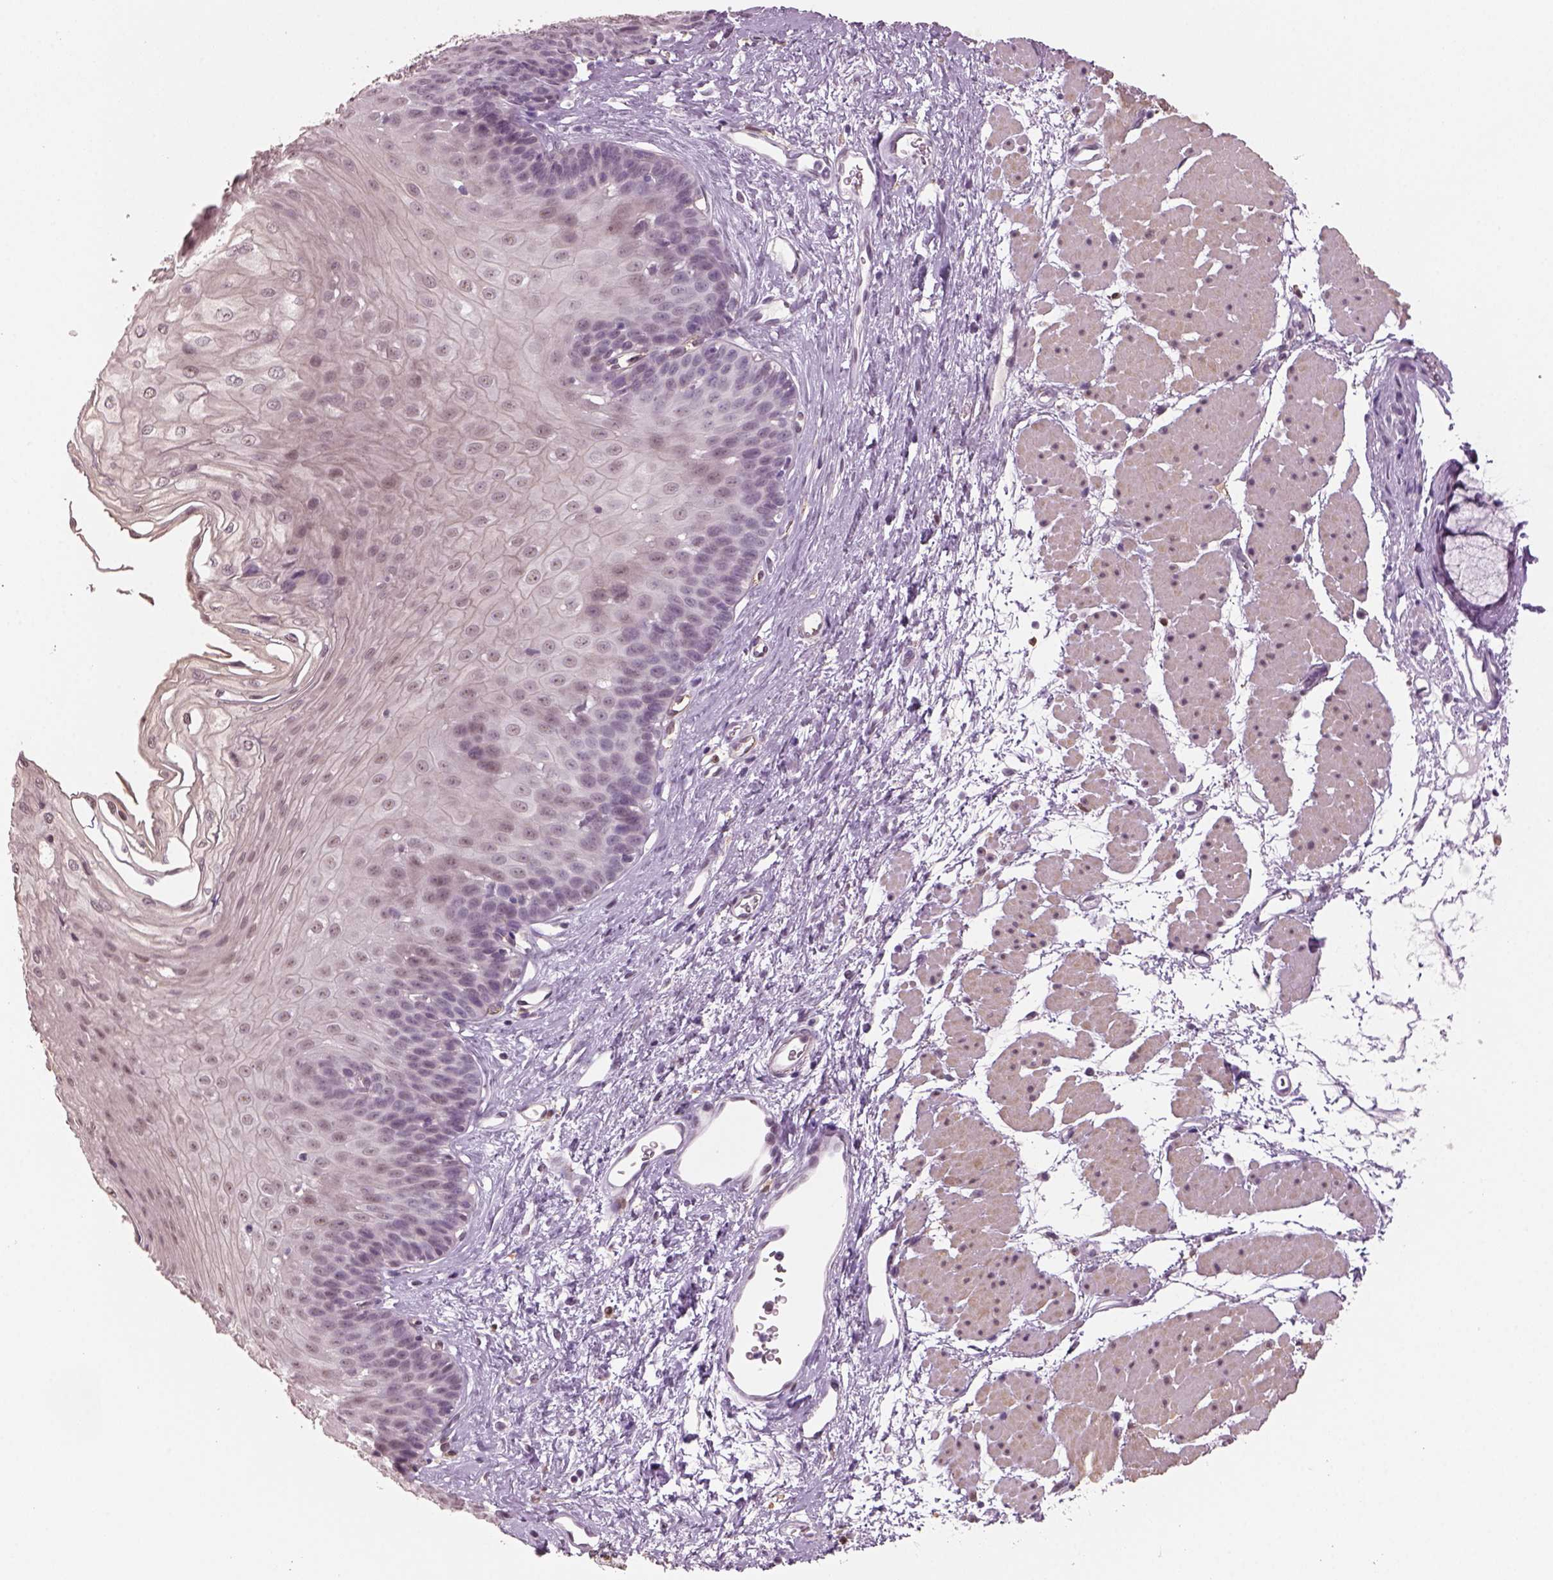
{"staining": {"intensity": "negative", "quantity": "none", "location": "none"}, "tissue": "esophagus", "cell_type": "Squamous epithelial cells", "image_type": "normal", "snomed": [{"axis": "morphology", "description": "Normal tissue, NOS"}, {"axis": "topography", "description": "Esophagus"}], "caption": "IHC of unremarkable esophagus exhibits no staining in squamous epithelial cells. (Immunohistochemistry, brightfield microscopy, high magnification).", "gene": "NAT8B", "patient": {"sex": "female", "age": 62}}